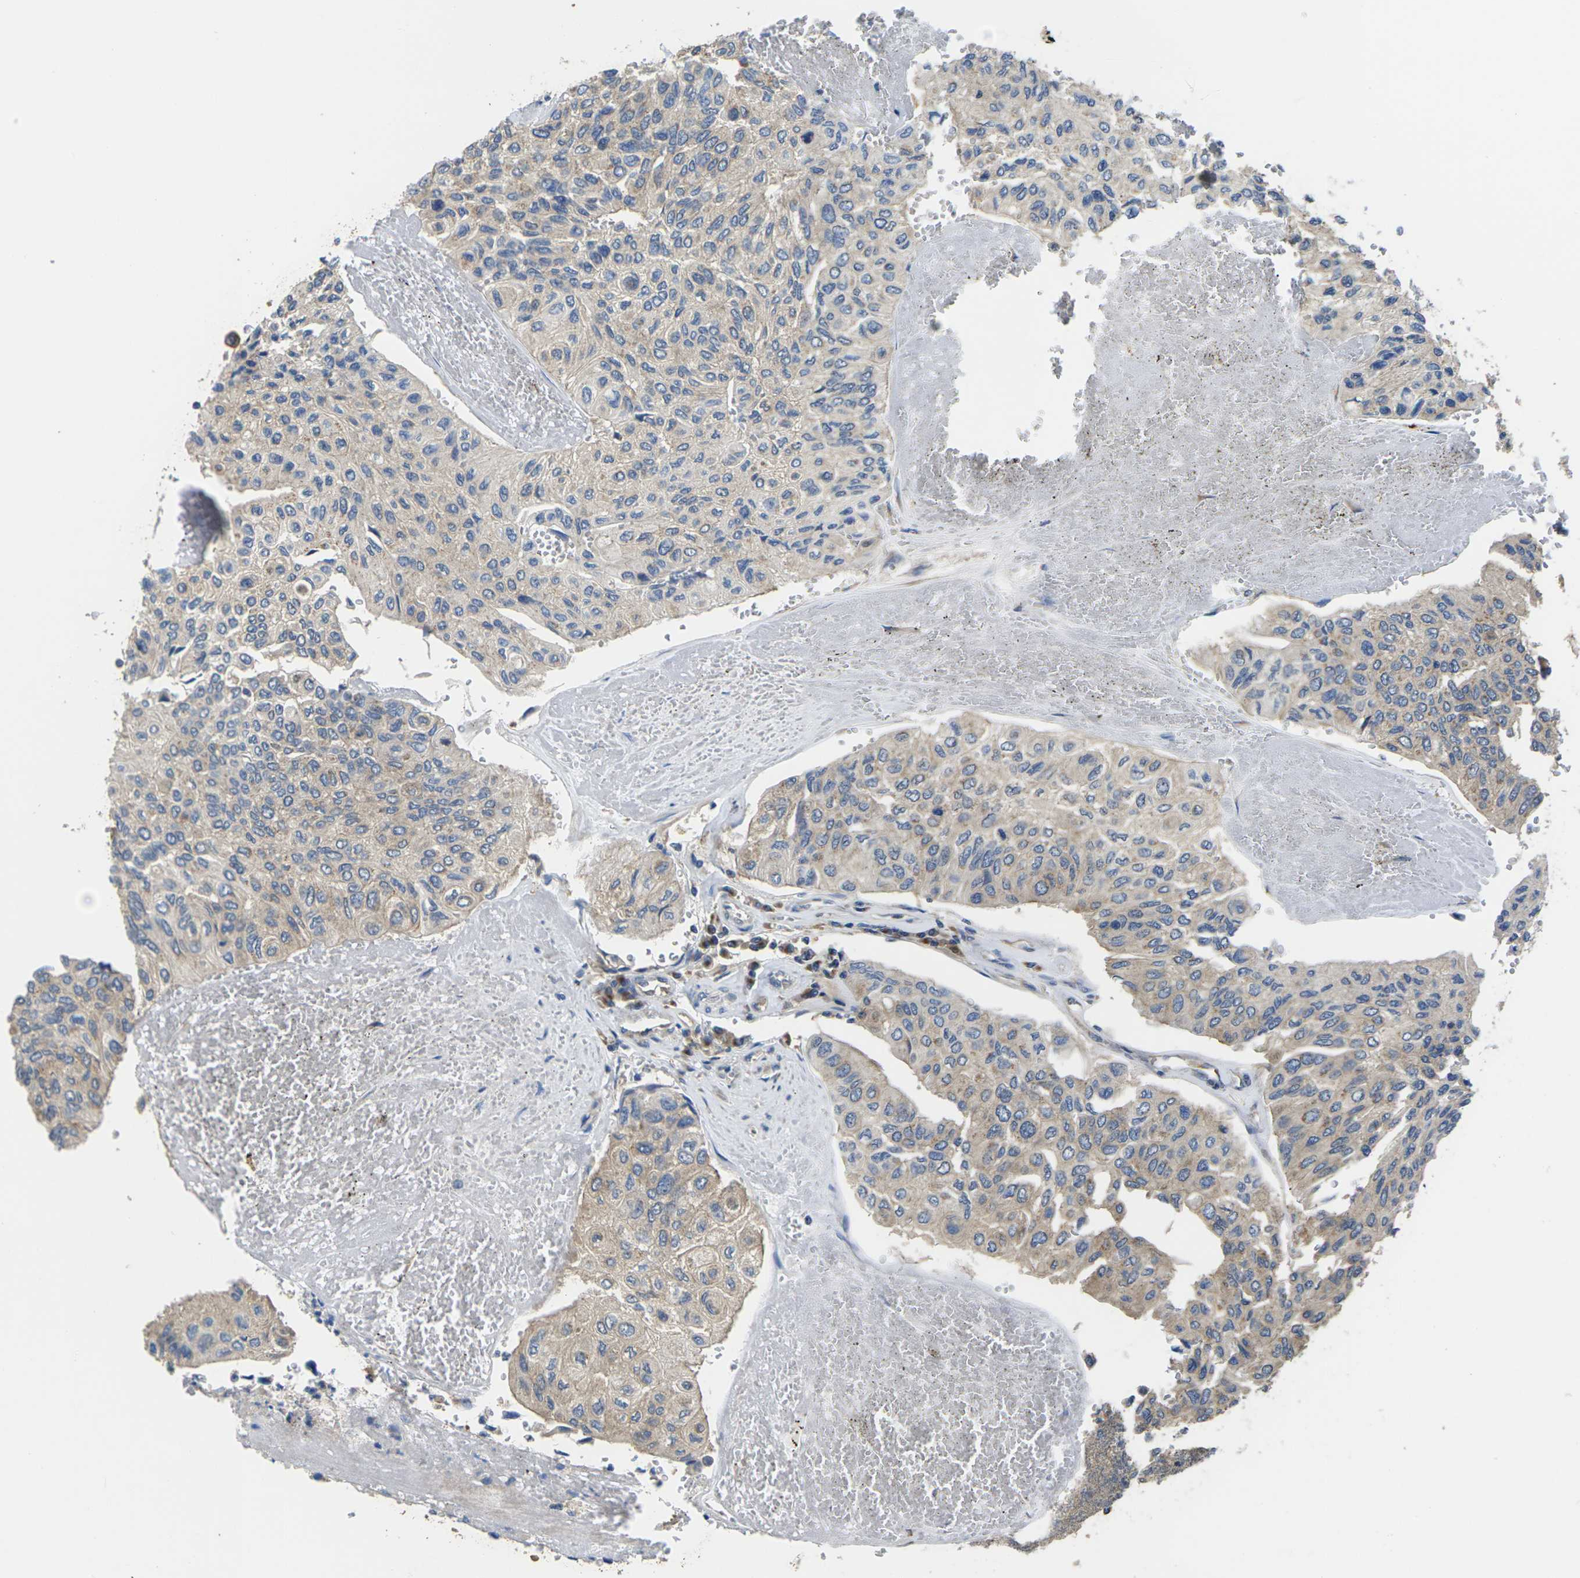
{"staining": {"intensity": "weak", "quantity": "25%-75%", "location": "cytoplasmic/membranous"}, "tissue": "urothelial cancer", "cell_type": "Tumor cells", "image_type": "cancer", "snomed": [{"axis": "morphology", "description": "Urothelial carcinoma, High grade"}, {"axis": "topography", "description": "Urinary bladder"}], "caption": "Immunohistochemistry image of neoplastic tissue: urothelial cancer stained using IHC reveals low levels of weak protein expression localized specifically in the cytoplasmic/membranous of tumor cells, appearing as a cytoplasmic/membranous brown color.", "gene": "TMCC2", "patient": {"sex": "male", "age": 66}}